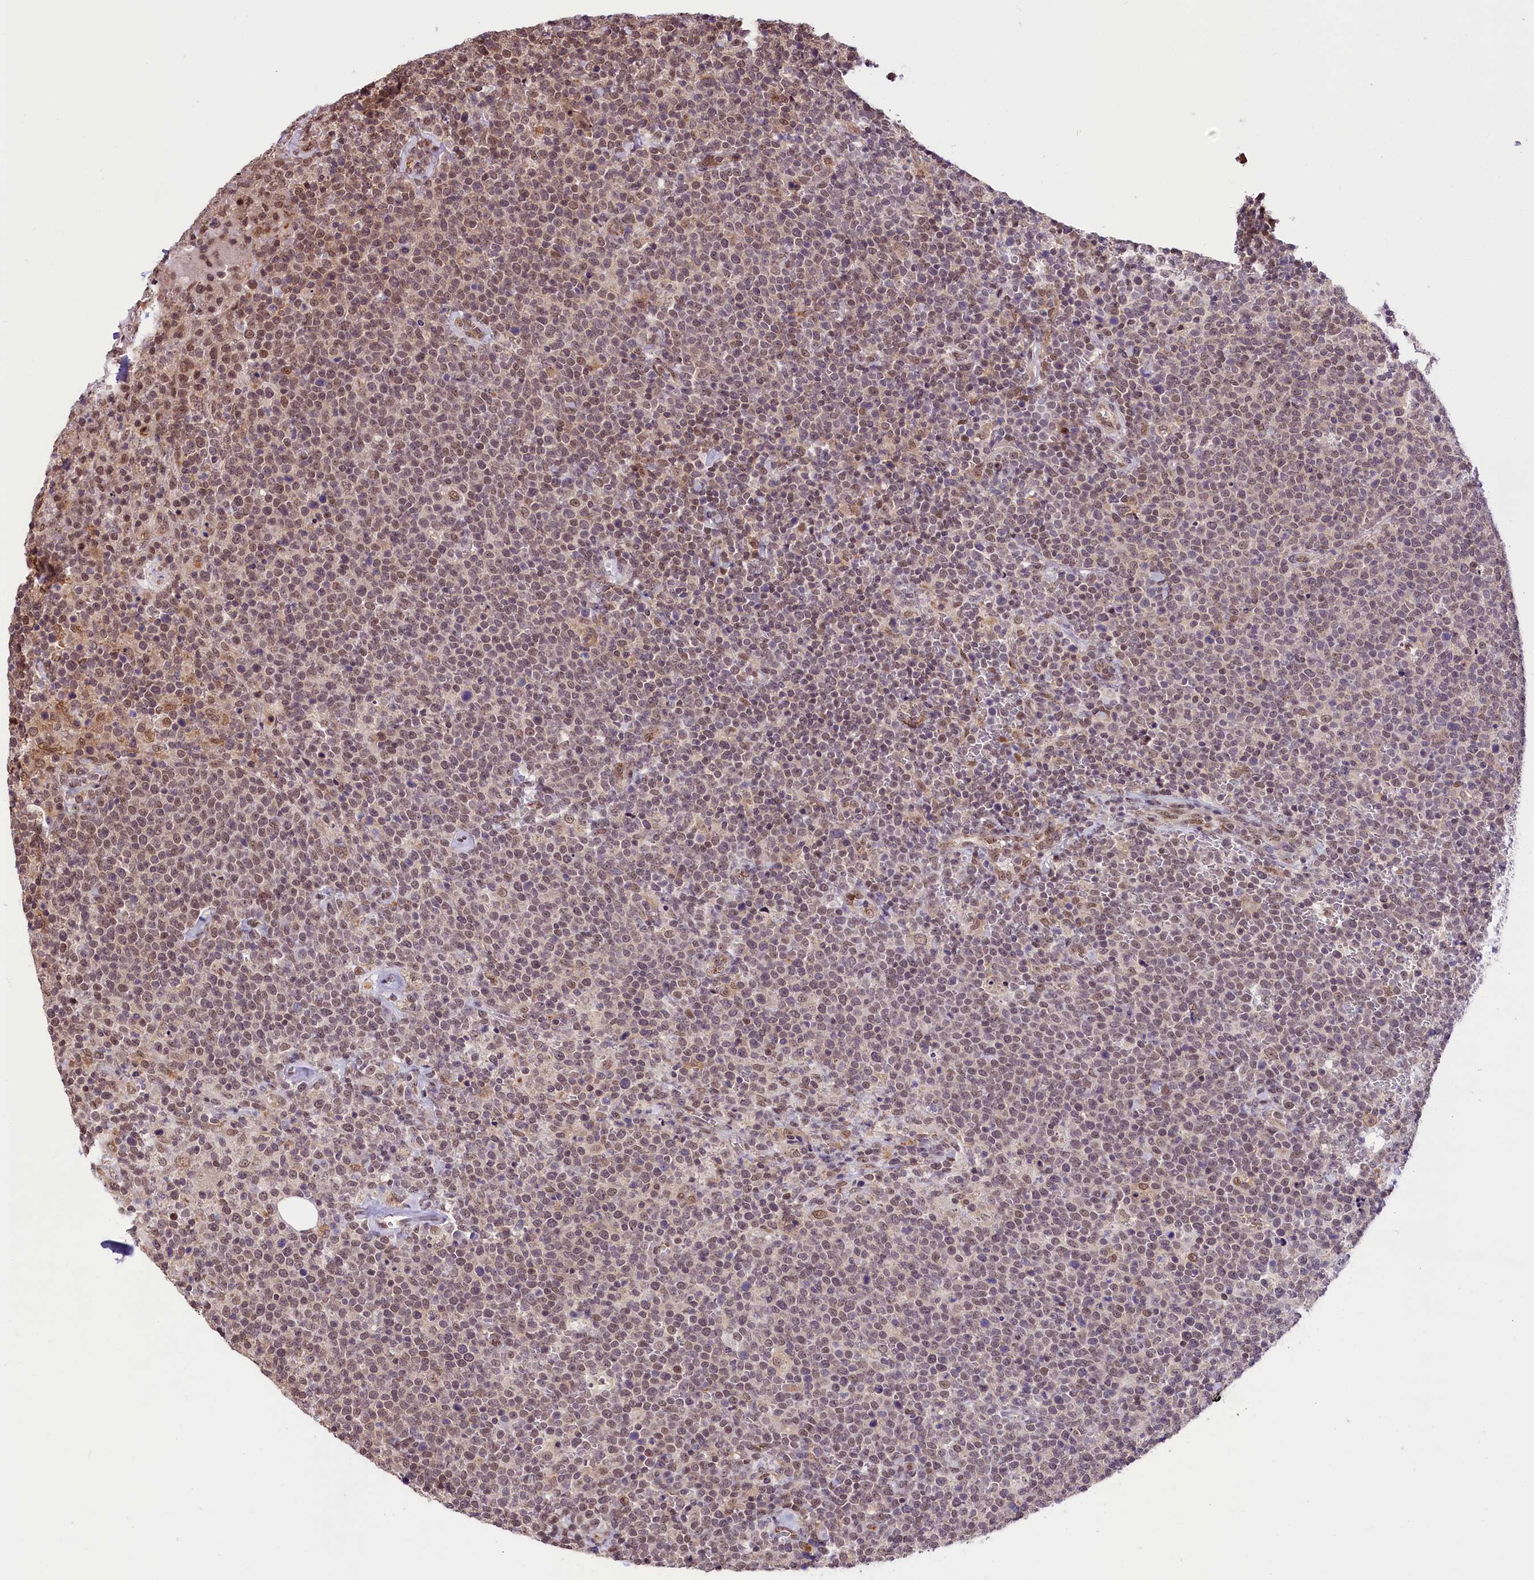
{"staining": {"intensity": "weak", "quantity": "25%-75%", "location": "cytoplasmic/membranous,nuclear"}, "tissue": "lymphoma", "cell_type": "Tumor cells", "image_type": "cancer", "snomed": [{"axis": "morphology", "description": "Malignant lymphoma, non-Hodgkin's type, High grade"}, {"axis": "topography", "description": "Lymph node"}], "caption": "DAB immunohistochemical staining of high-grade malignant lymphoma, non-Hodgkin's type shows weak cytoplasmic/membranous and nuclear protein positivity in about 25%-75% of tumor cells. (brown staining indicates protein expression, while blue staining denotes nuclei).", "gene": "MRPL54", "patient": {"sex": "male", "age": 61}}